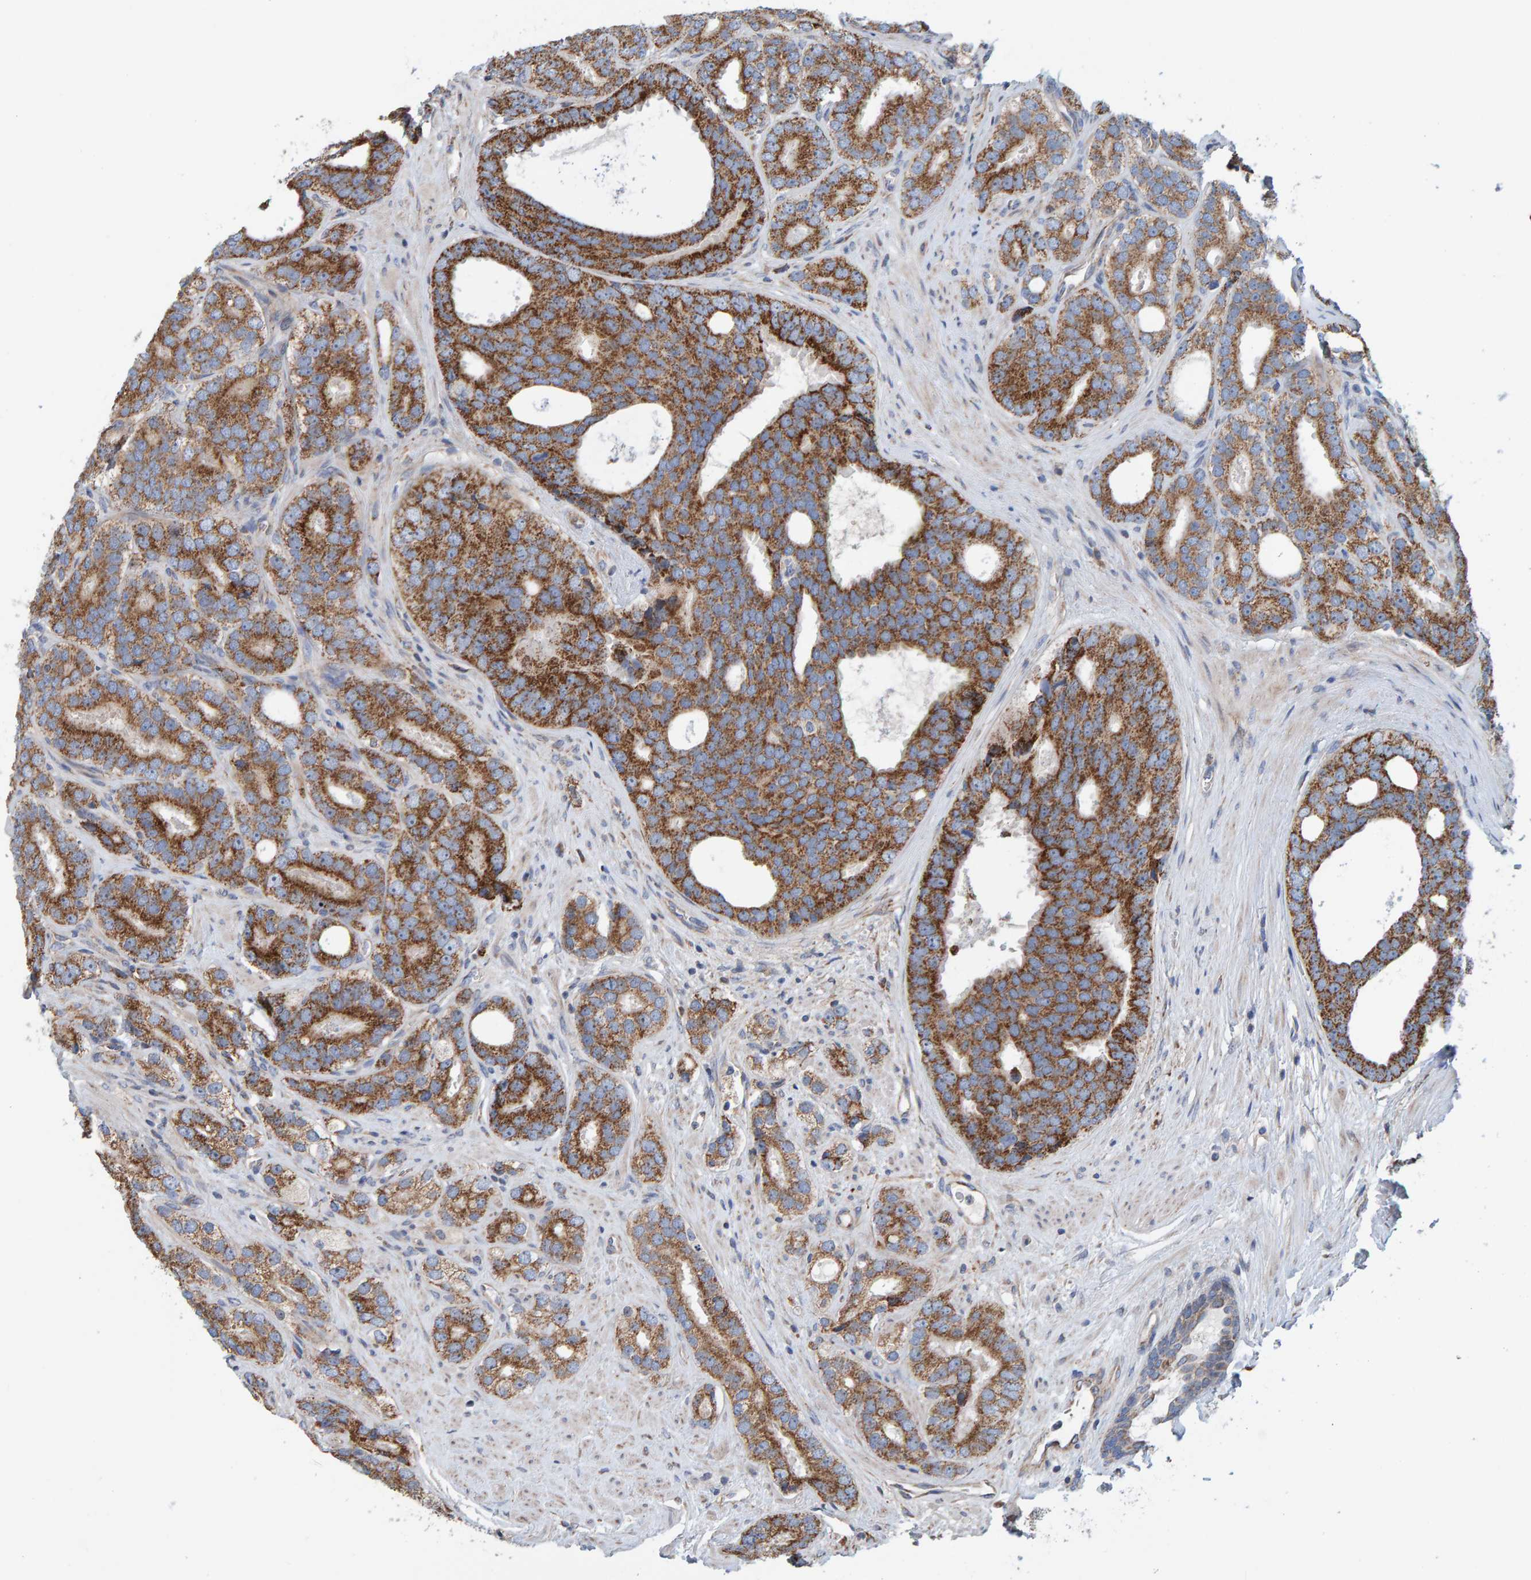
{"staining": {"intensity": "strong", "quantity": ">75%", "location": "cytoplasmic/membranous"}, "tissue": "prostate cancer", "cell_type": "Tumor cells", "image_type": "cancer", "snomed": [{"axis": "morphology", "description": "Adenocarcinoma, High grade"}, {"axis": "topography", "description": "Prostate"}], "caption": "IHC staining of prostate adenocarcinoma (high-grade), which exhibits high levels of strong cytoplasmic/membranous staining in about >75% of tumor cells indicating strong cytoplasmic/membranous protein expression. The staining was performed using DAB (brown) for protein detection and nuclei were counterstained in hematoxylin (blue).", "gene": "MRPL45", "patient": {"sex": "male", "age": 56}}